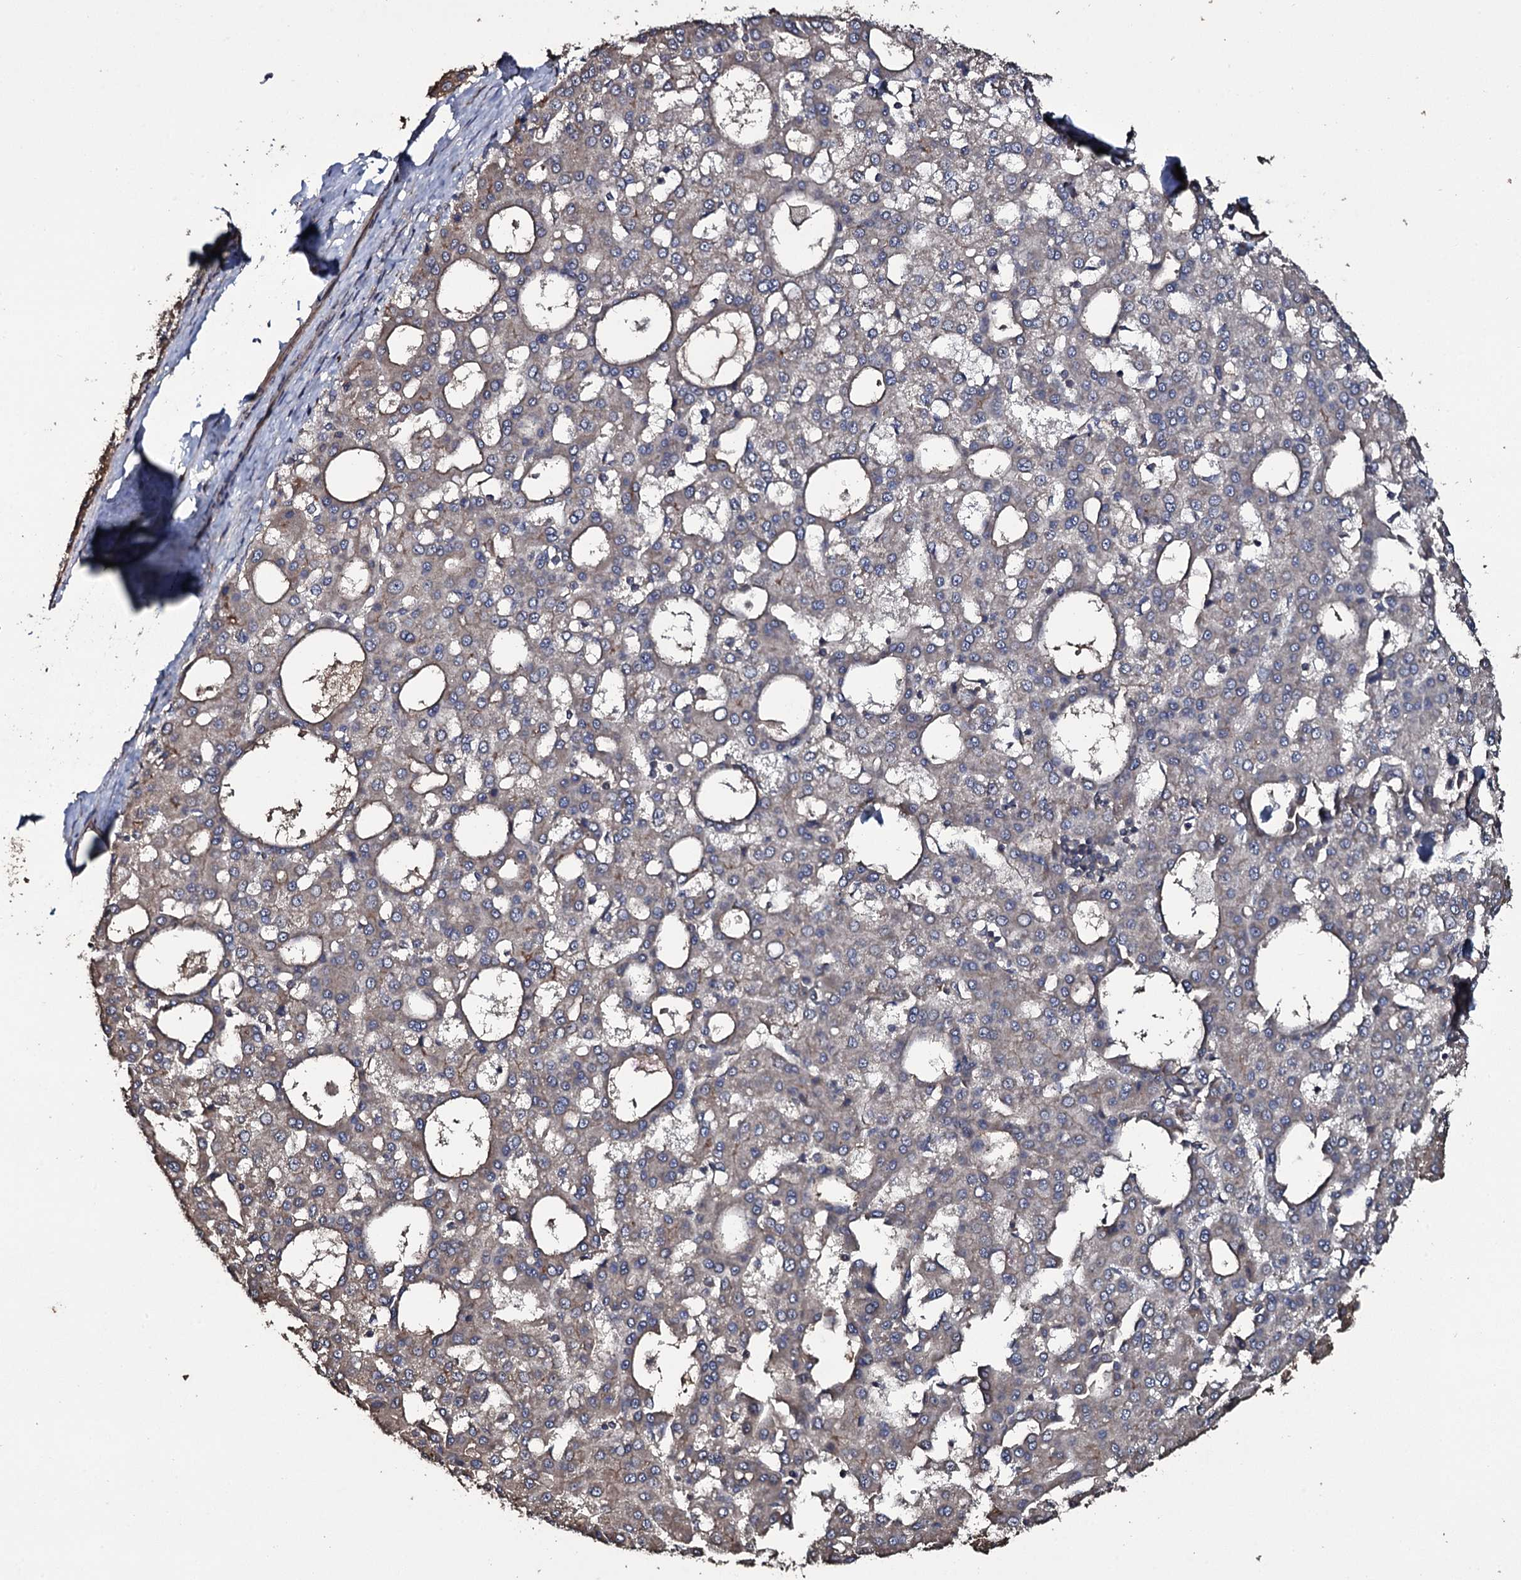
{"staining": {"intensity": "weak", "quantity": "<25%", "location": "cytoplasmic/membranous"}, "tissue": "liver cancer", "cell_type": "Tumor cells", "image_type": "cancer", "snomed": [{"axis": "morphology", "description": "Carcinoma, Hepatocellular, NOS"}, {"axis": "topography", "description": "Liver"}], "caption": "Histopathology image shows no significant protein positivity in tumor cells of hepatocellular carcinoma (liver). (IHC, brightfield microscopy, high magnification).", "gene": "TTC23", "patient": {"sex": "male", "age": 47}}